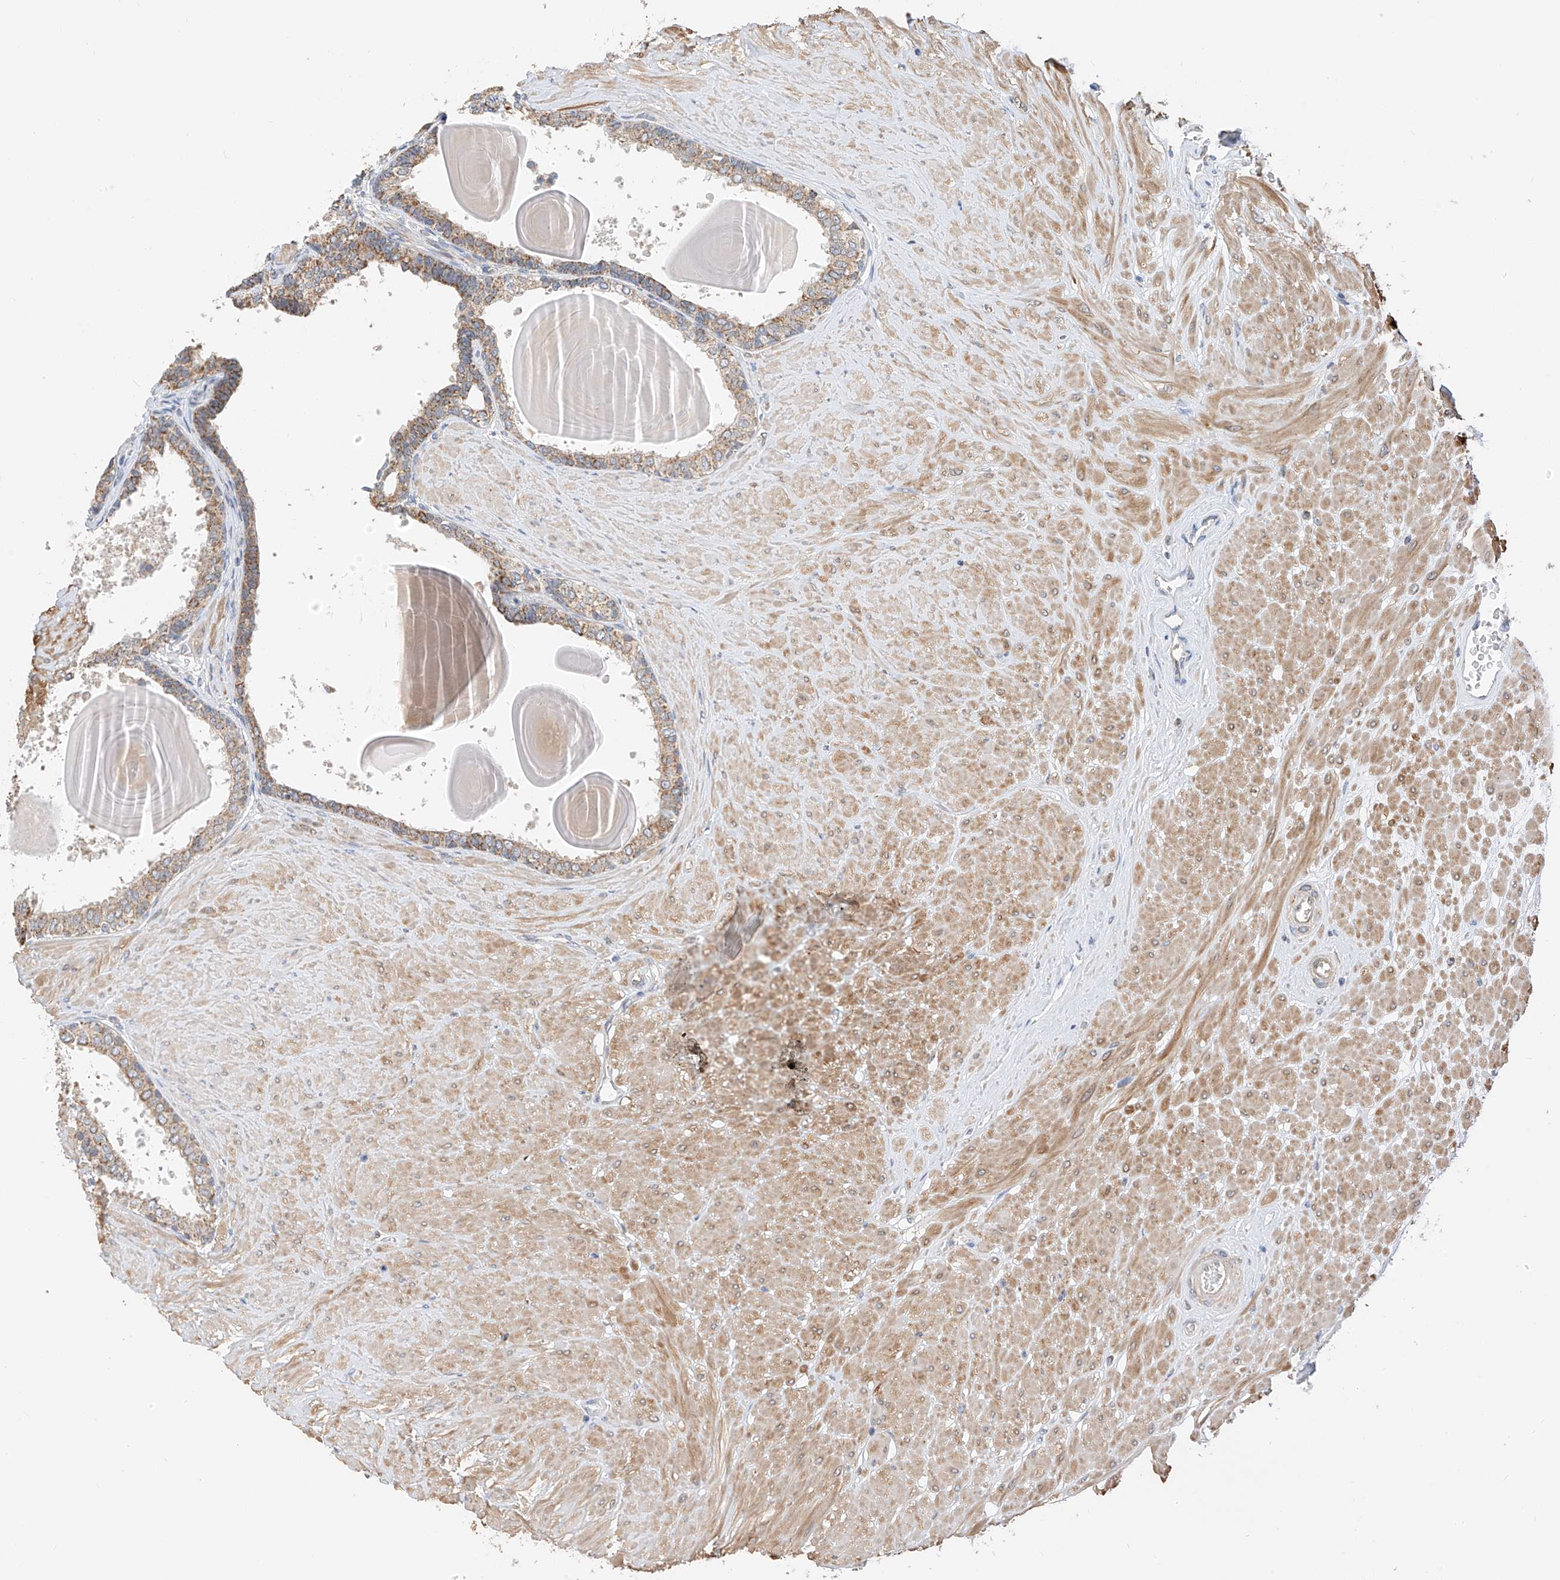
{"staining": {"intensity": "moderate", "quantity": "25%-75%", "location": "cytoplasmic/membranous"}, "tissue": "prostate", "cell_type": "Glandular cells", "image_type": "normal", "snomed": [{"axis": "morphology", "description": "Normal tissue, NOS"}, {"axis": "topography", "description": "Prostate"}], "caption": "Unremarkable prostate exhibits moderate cytoplasmic/membranous positivity in about 25%-75% of glandular cells, visualized by immunohistochemistry. (Brightfield microscopy of DAB IHC at high magnification).", "gene": "PPA2", "patient": {"sex": "male", "age": 48}}